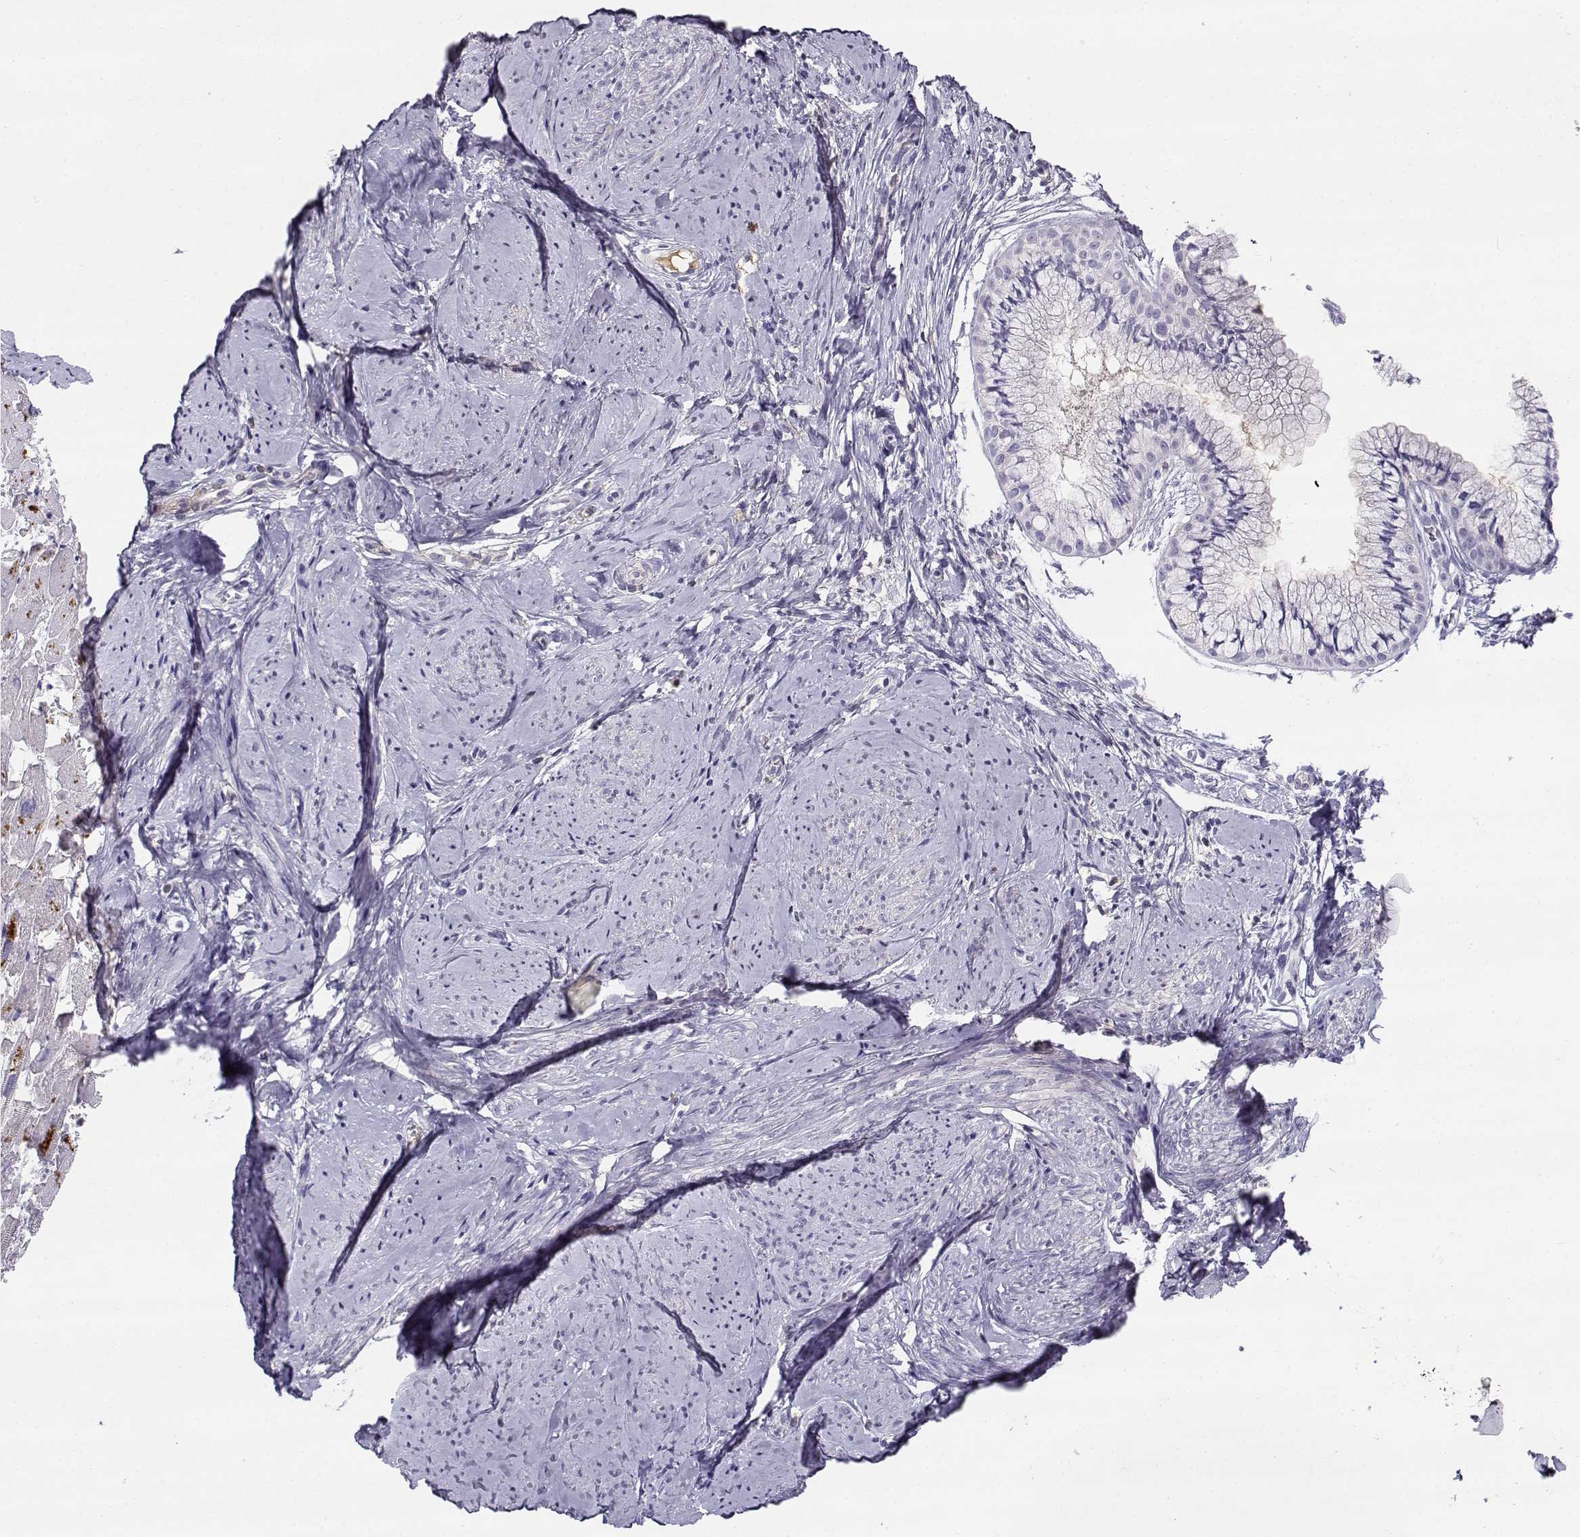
{"staining": {"intensity": "negative", "quantity": "none", "location": "none"}, "tissue": "smooth muscle", "cell_type": "Smooth muscle cells", "image_type": "normal", "snomed": [{"axis": "morphology", "description": "Normal tissue, NOS"}, {"axis": "topography", "description": "Smooth muscle"}], "caption": "The micrograph demonstrates no significant positivity in smooth muscle cells of smooth muscle.", "gene": "SLCO6A1", "patient": {"sex": "female", "age": 48}}